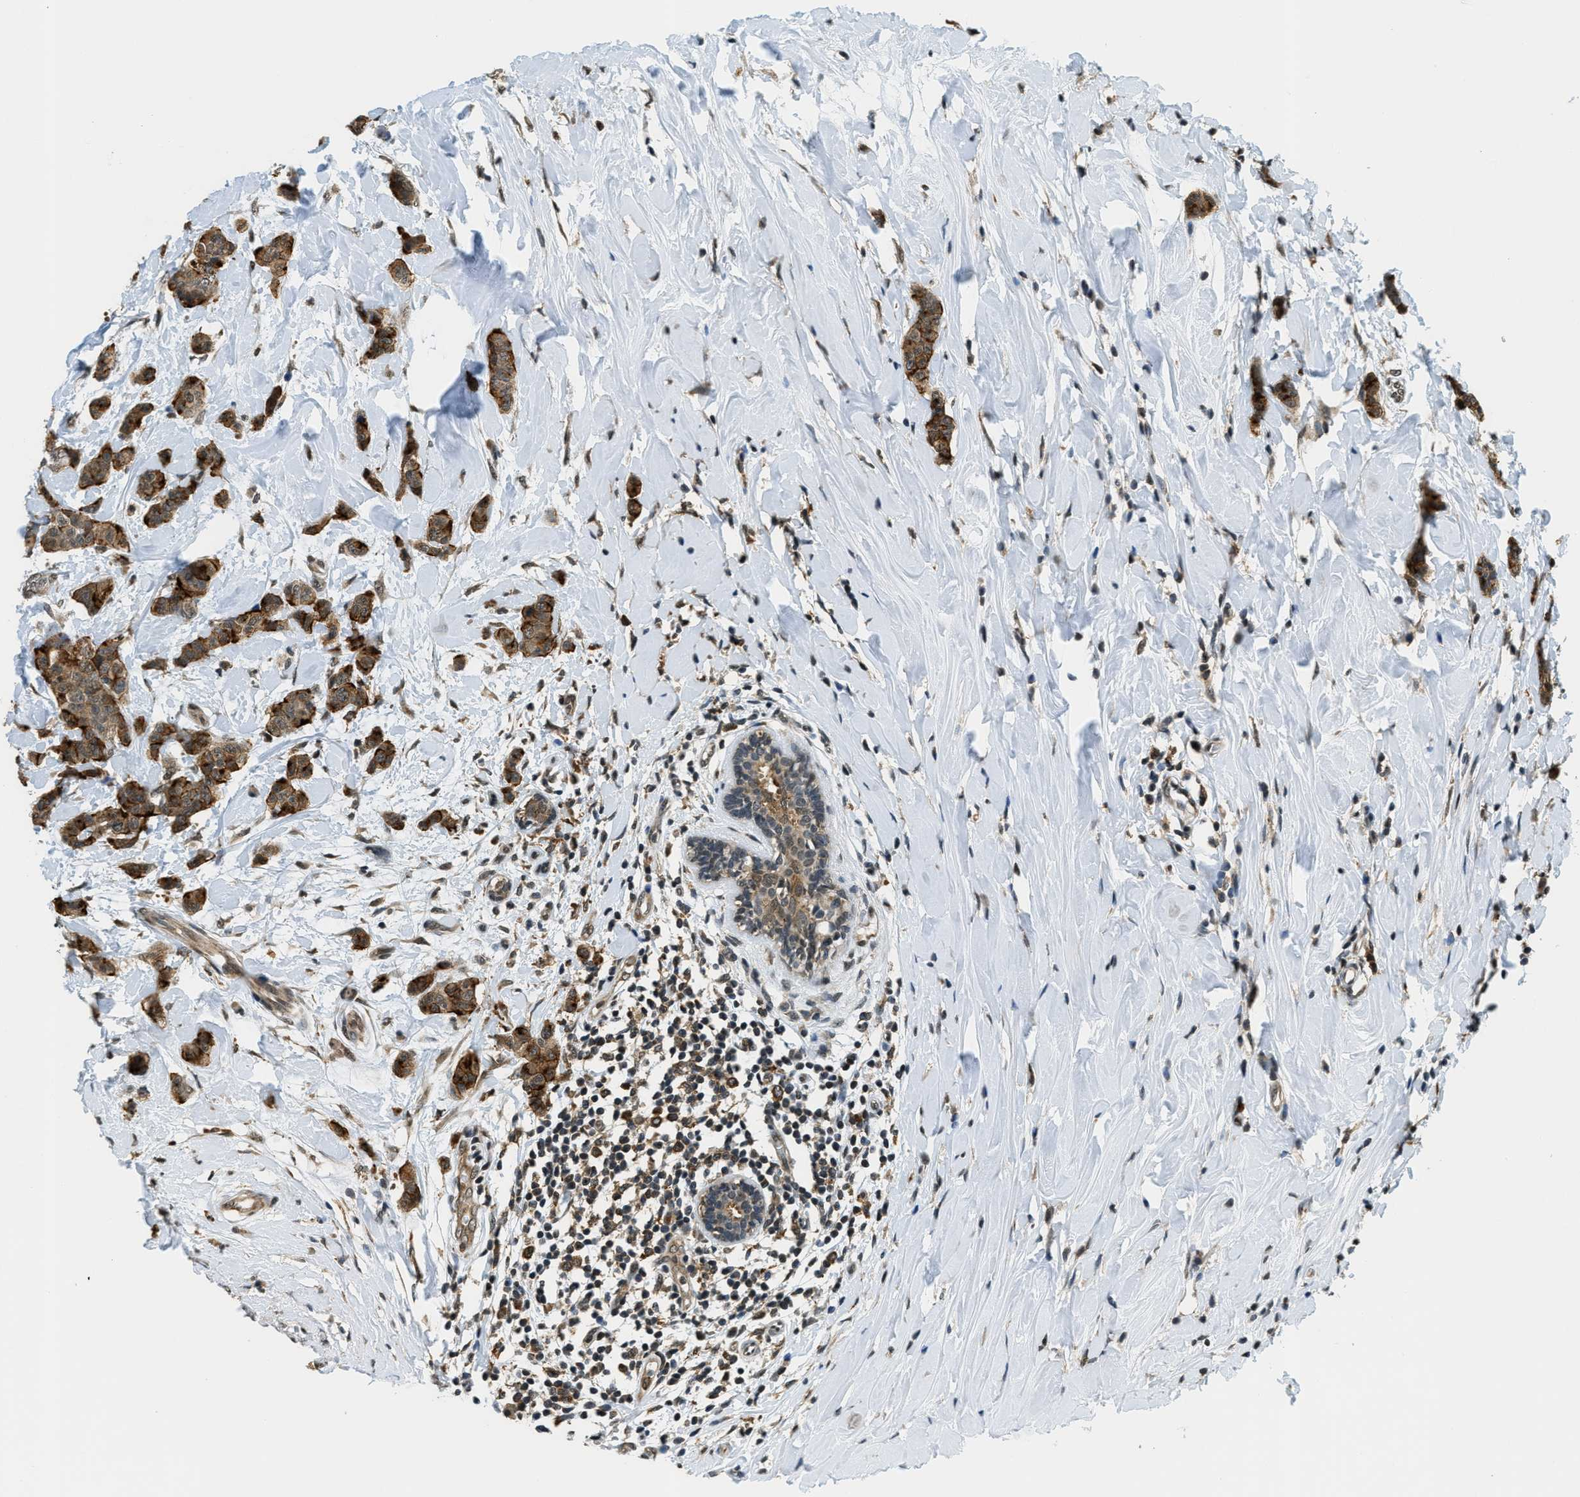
{"staining": {"intensity": "strong", "quantity": ">75%", "location": "cytoplasmic/membranous"}, "tissue": "breast cancer", "cell_type": "Tumor cells", "image_type": "cancer", "snomed": [{"axis": "morphology", "description": "Normal tissue, NOS"}, {"axis": "morphology", "description": "Duct carcinoma"}, {"axis": "topography", "description": "Breast"}], "caption": "This image displays immunohistochemistry (IHC) staining of infiltrating ductal carcinoma (breast), with high strong cytoplasmic/membranous positivity in about >75% of tumor cells.", "gene": "RAB11FIP1", "patient": {"sex": "female", "age": 40}}